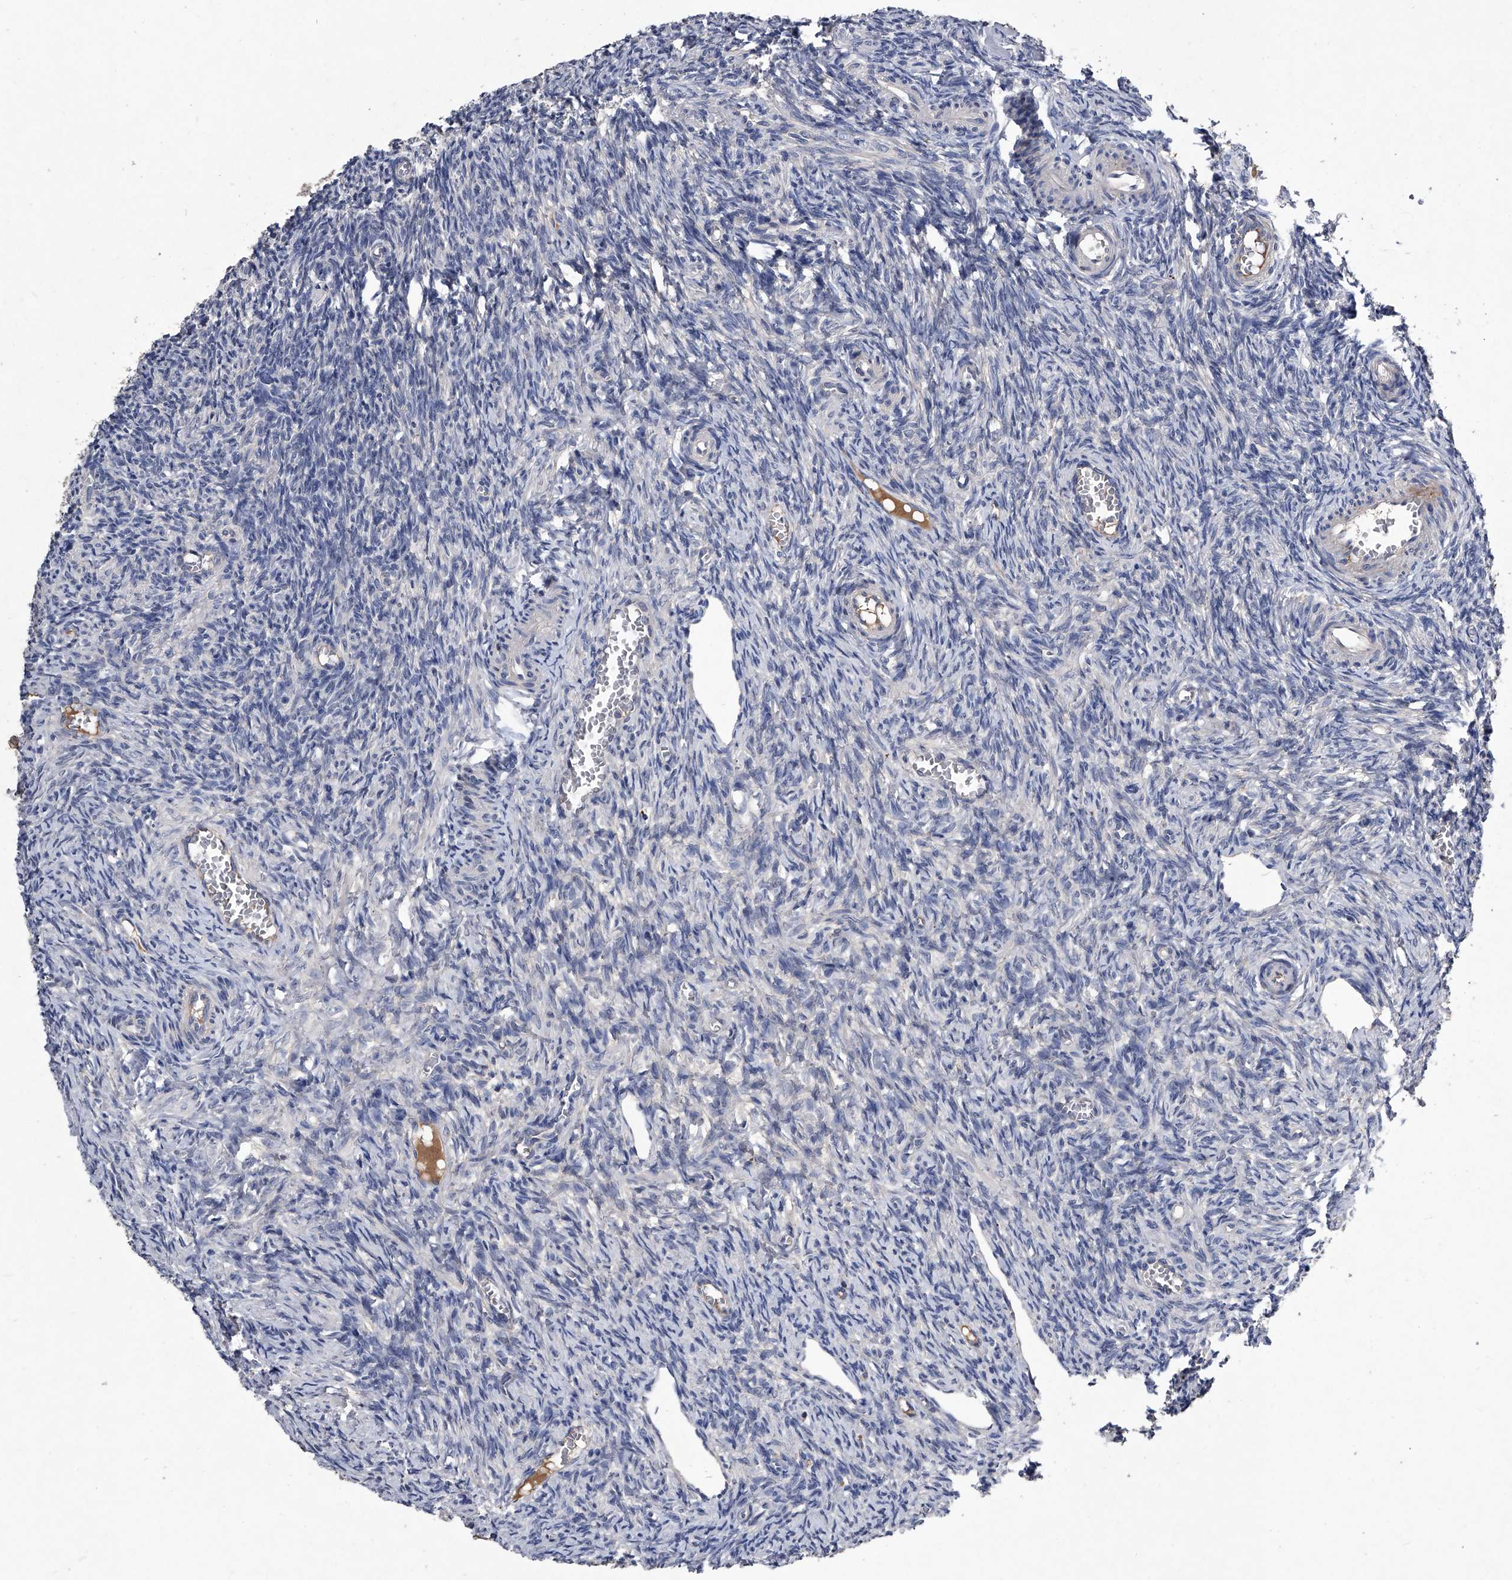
{"staining": {"intensity": "negative", "quantity": "none", "location": "none"}, "tissue": "ovary", "cell_type": "Ovarian stroma cells", "image_type": "normal", "snomed": [{"axis": "morphology", "description": "Normal tissue, NOS"}, {"axis": "topography", "description": "Ovary"}], "caption": "Immunohistochemistry (IHC) image of normal human ovary stained for a protein (brown), which displays no expression in ovarian stroma cells. Brightfield microscopy of immunohistochemistry stained with DAB (3,3'-diaminobenzidine) (brown) and hematoxylin (blue), captured at high magnification.", "gene": "C5", "patient": {"sex": "female", "age": 27}}